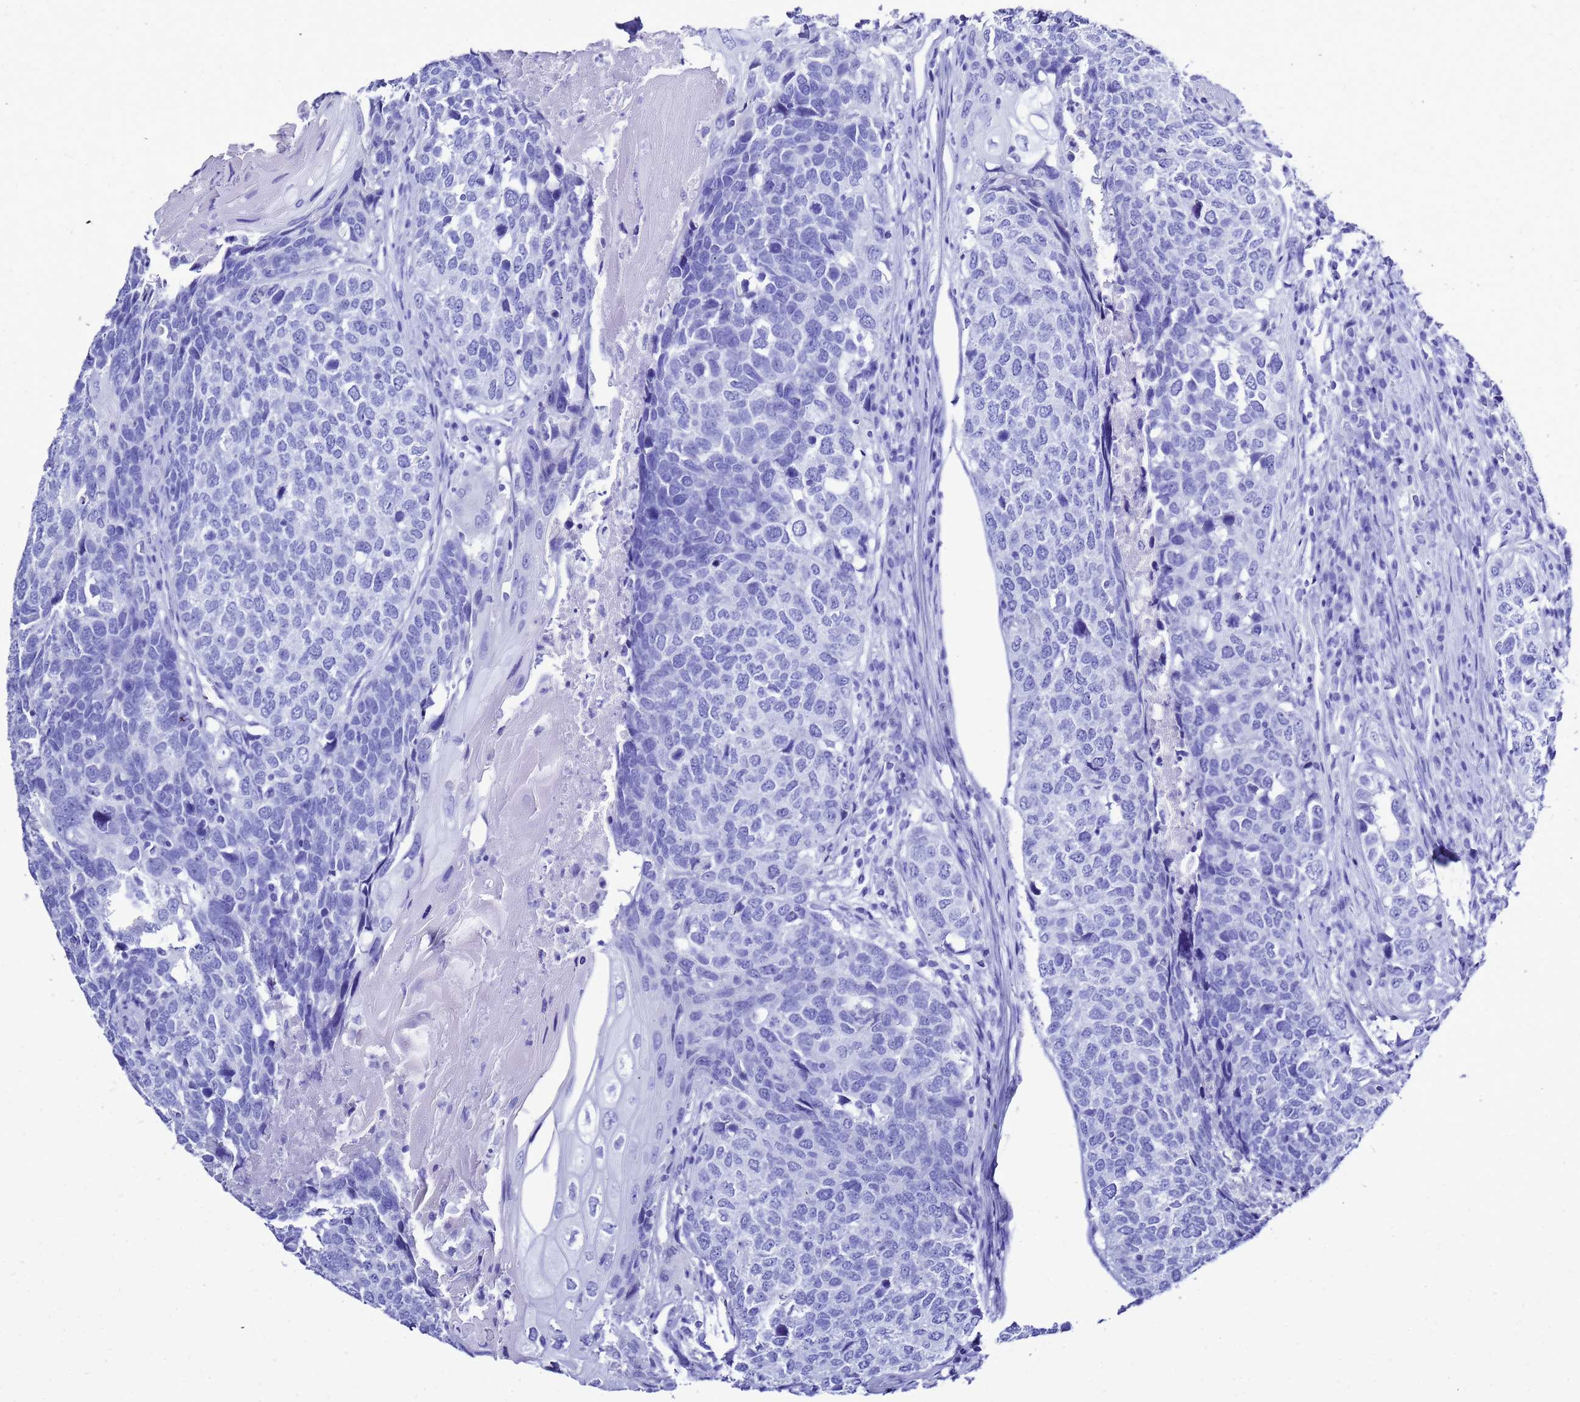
{"staining": {"intensity": "negative", "quantity": "none", "location": "none"}, "tissue": "head and neck cancer", "cell_type": "Tumor cells", "image_type": "cancer", "snomed": [{"axis": "morphology", "description": "Squamous cell carcinoma, NOS"}, {"axis": "topography", "description": "Head-Neck"}], "caption": "IHC image of human squamous cell carcinoma (head and neck) stained for a protein (brown), which shows no positivity in tumor cells.", "gene": "LIPF", "patient": {"sex": "male", "age": 66}}